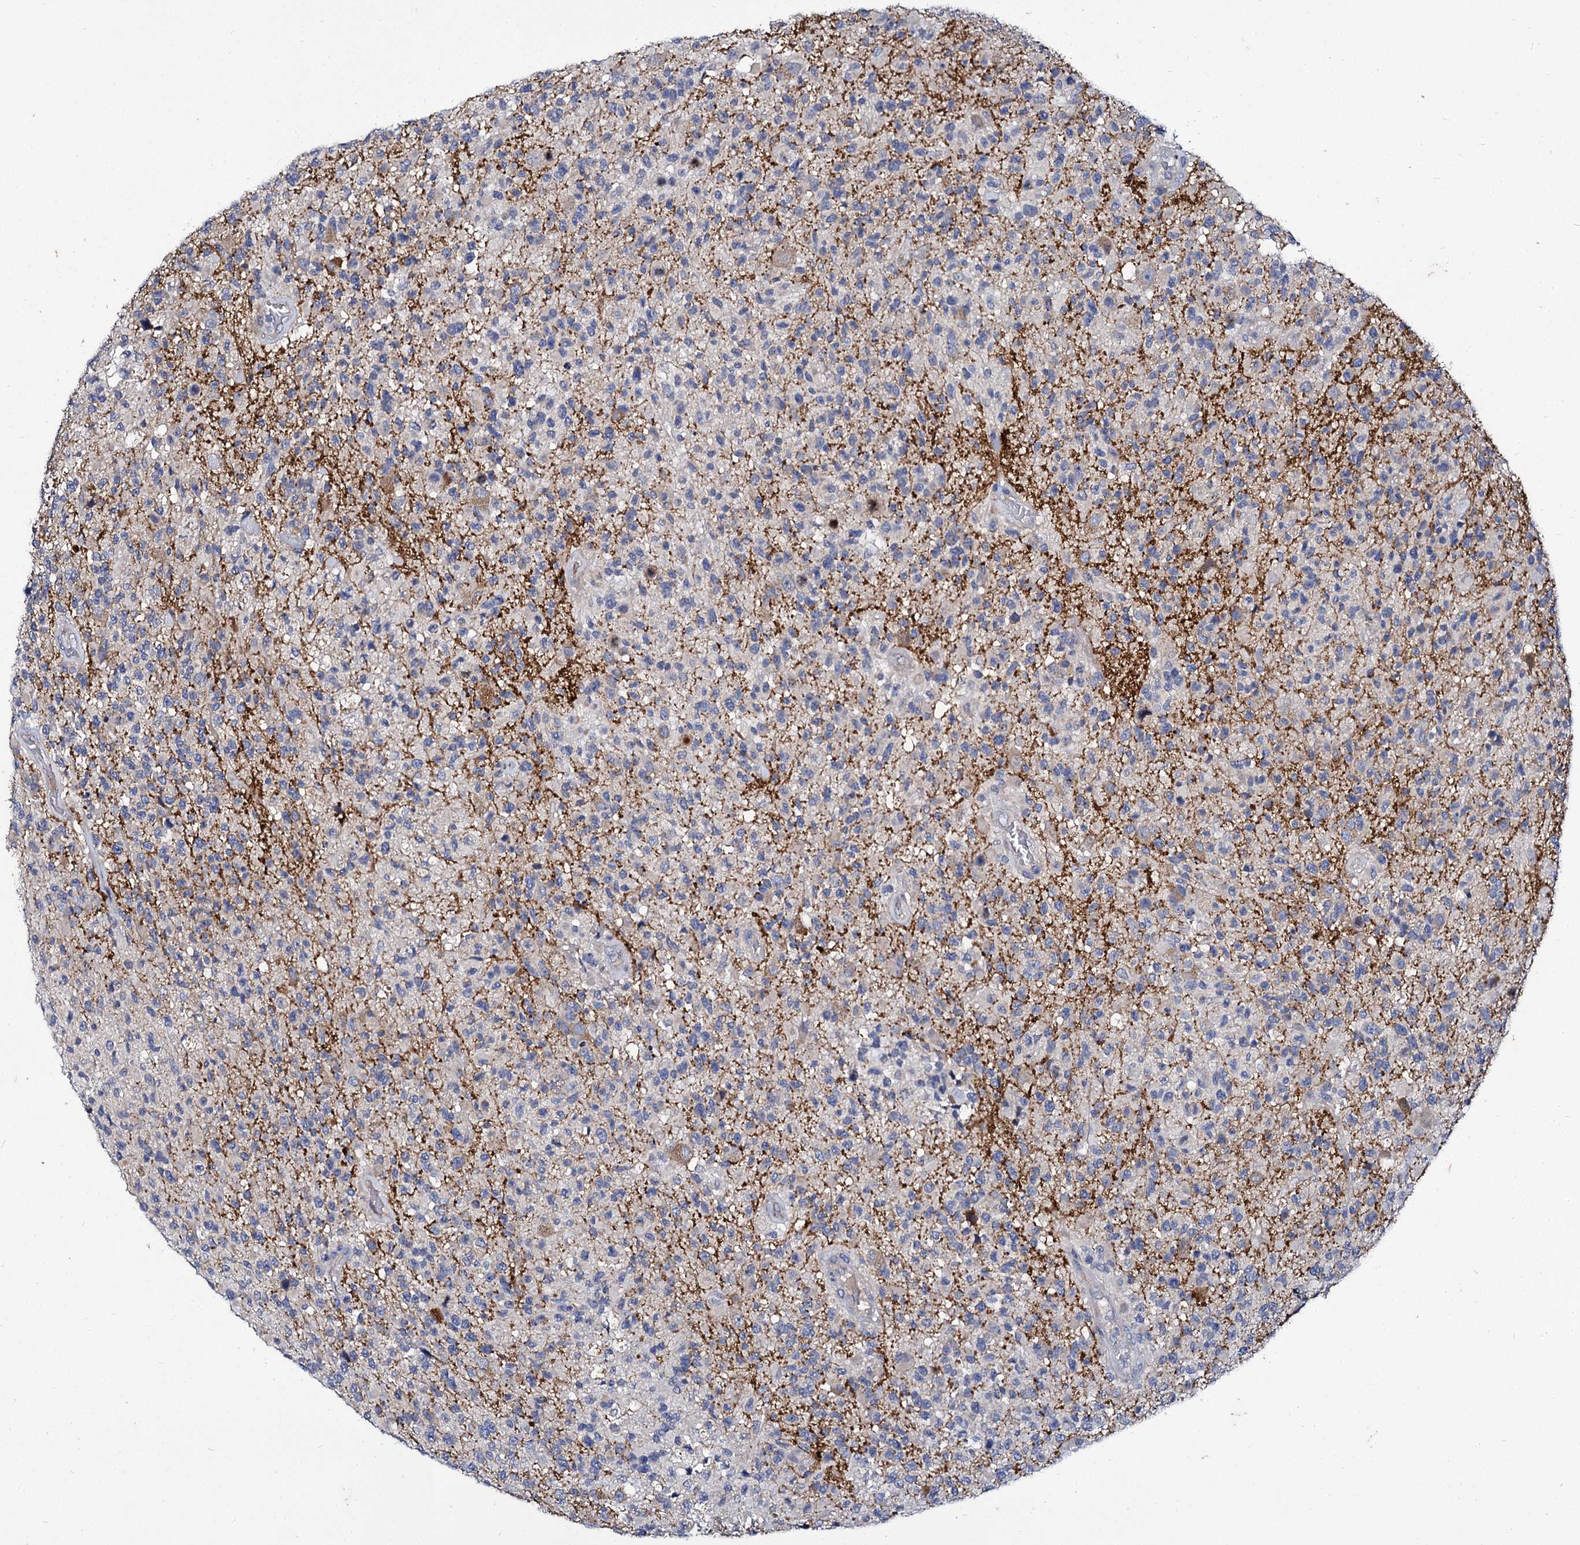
{"staining": {"intensity": "negative", "quantity": "none", "location": "none"}, "tissue": "glioma", "cell_type": "Tumor cells", "image_type": "cancer", "snomed": [{"axis": "morphology", "description": "Glioma, malignant, High grade"}, {"axis": "morphology", "description": "Glioblastoma, NOS"}, {"axis": "topography", "description": "Brain"}], "caption": "Tumor cells show no significant protein positivity in malignant glioma (high-grade). (Stains: DAB (3,3'-diaminobenzidine) immunohistochemistry (IHC) with hematoxylin counter stain, Microscopy: brightfield microscopy at high magnification).", "gene": "PANX2", "patient": {"sex": "male", "age": 60}}